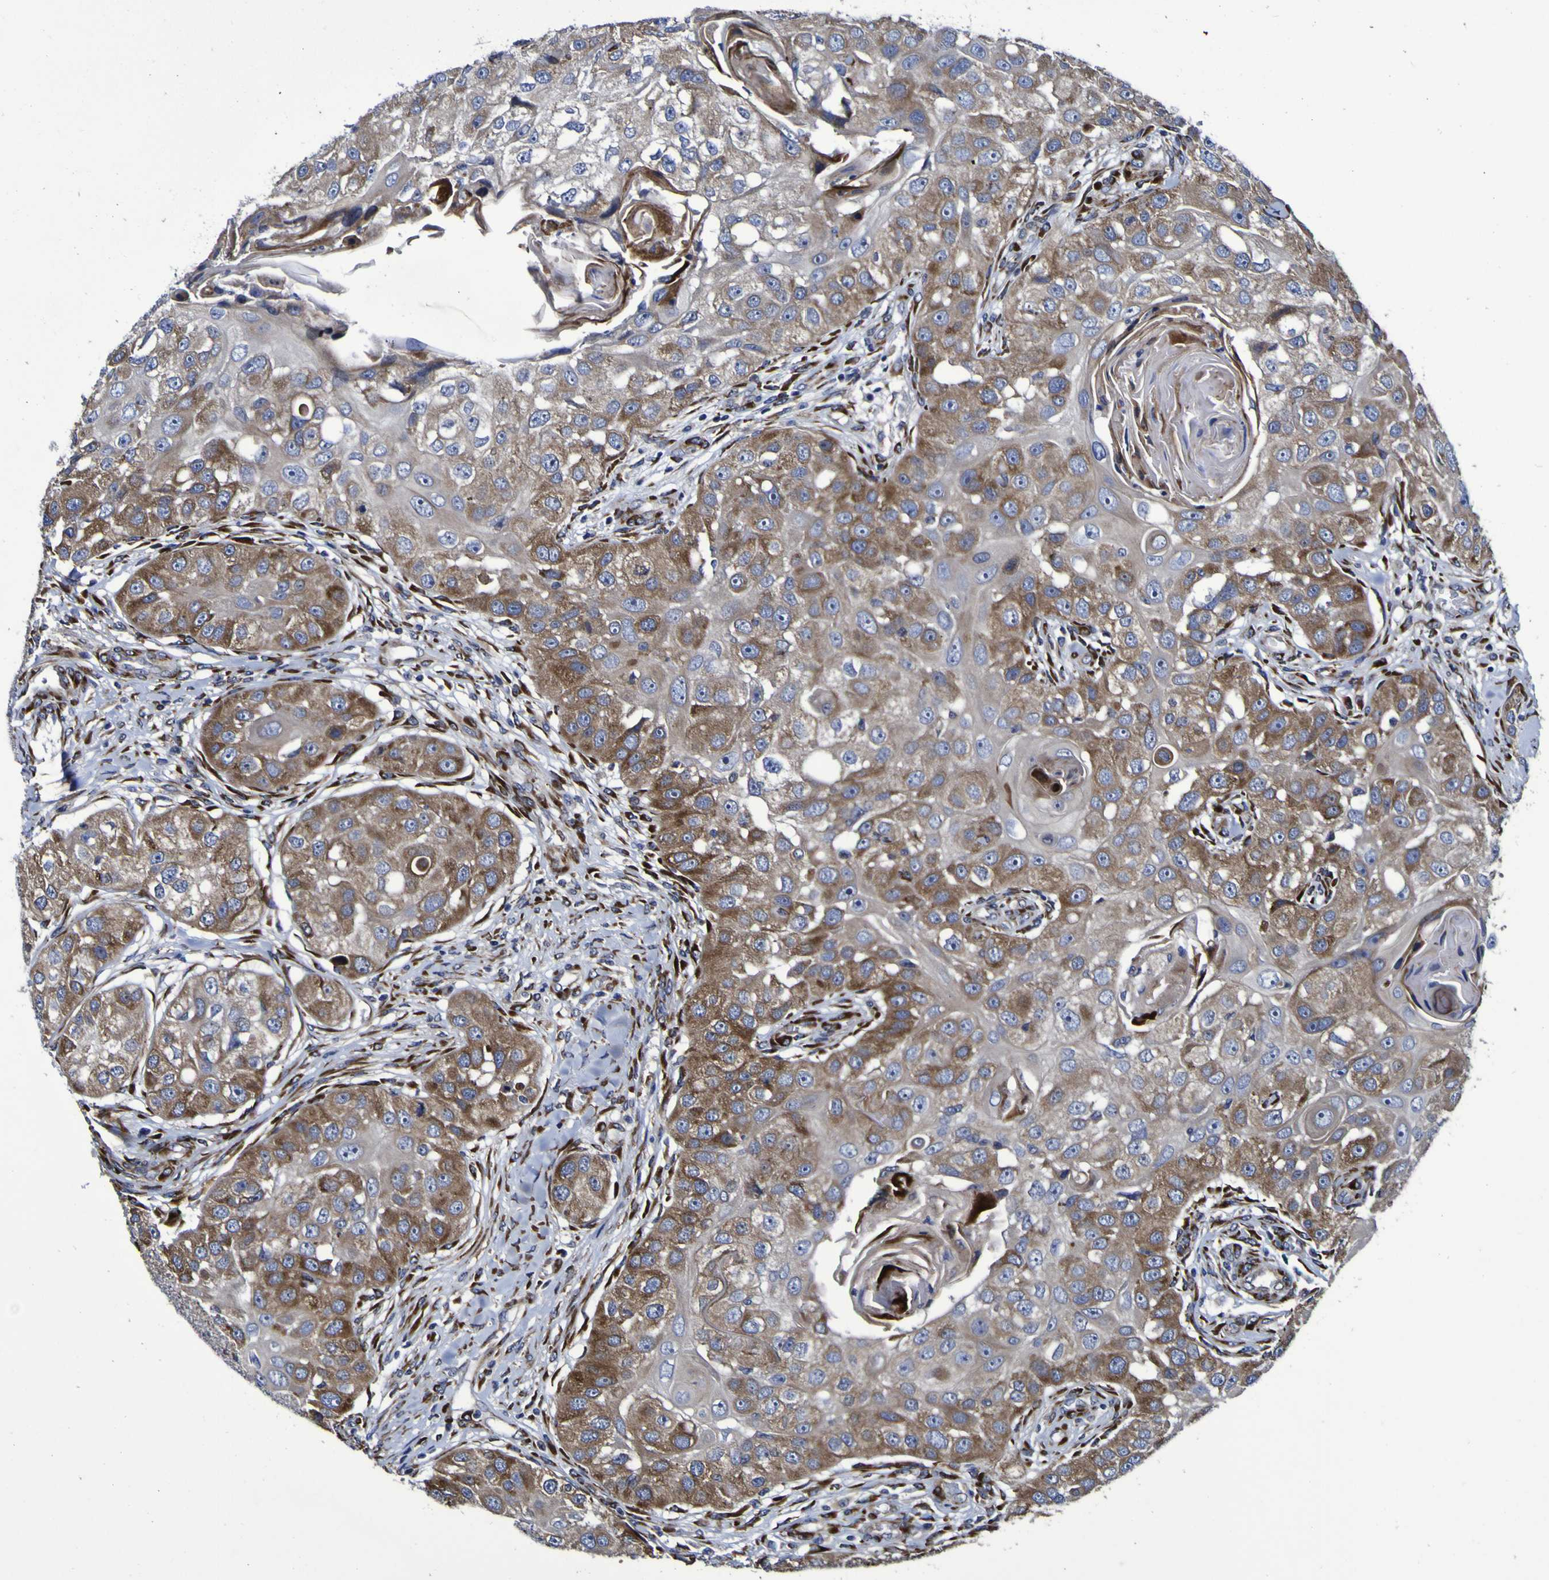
{"staining": {"intensity": "moderate", "quantity": ">75%", "location": "cytoplasmic/membranous"}, "tissue": "head and neck cancer", "cell_type": "Tumor cells", "image_type": "cancer", "snomed": [{"axis": "morphology", "description": "Normal tissue, NOS"}, {"axis": "morphology", "description": "Squamous cell carcinoma, NOS"}, {"axis": "topography", "description": "Skeletal muscle"}, {"axis": "topography", "description": "Head-Neck"}], "caption": "Human head and neck cancer stained for a protein (brown) demonstrates moderate cytoplasmic/membranous positive staining in approximately >75% of tumor cells.", "gene": "P3H1", "patient": {"sex": "male", "age": 51}}